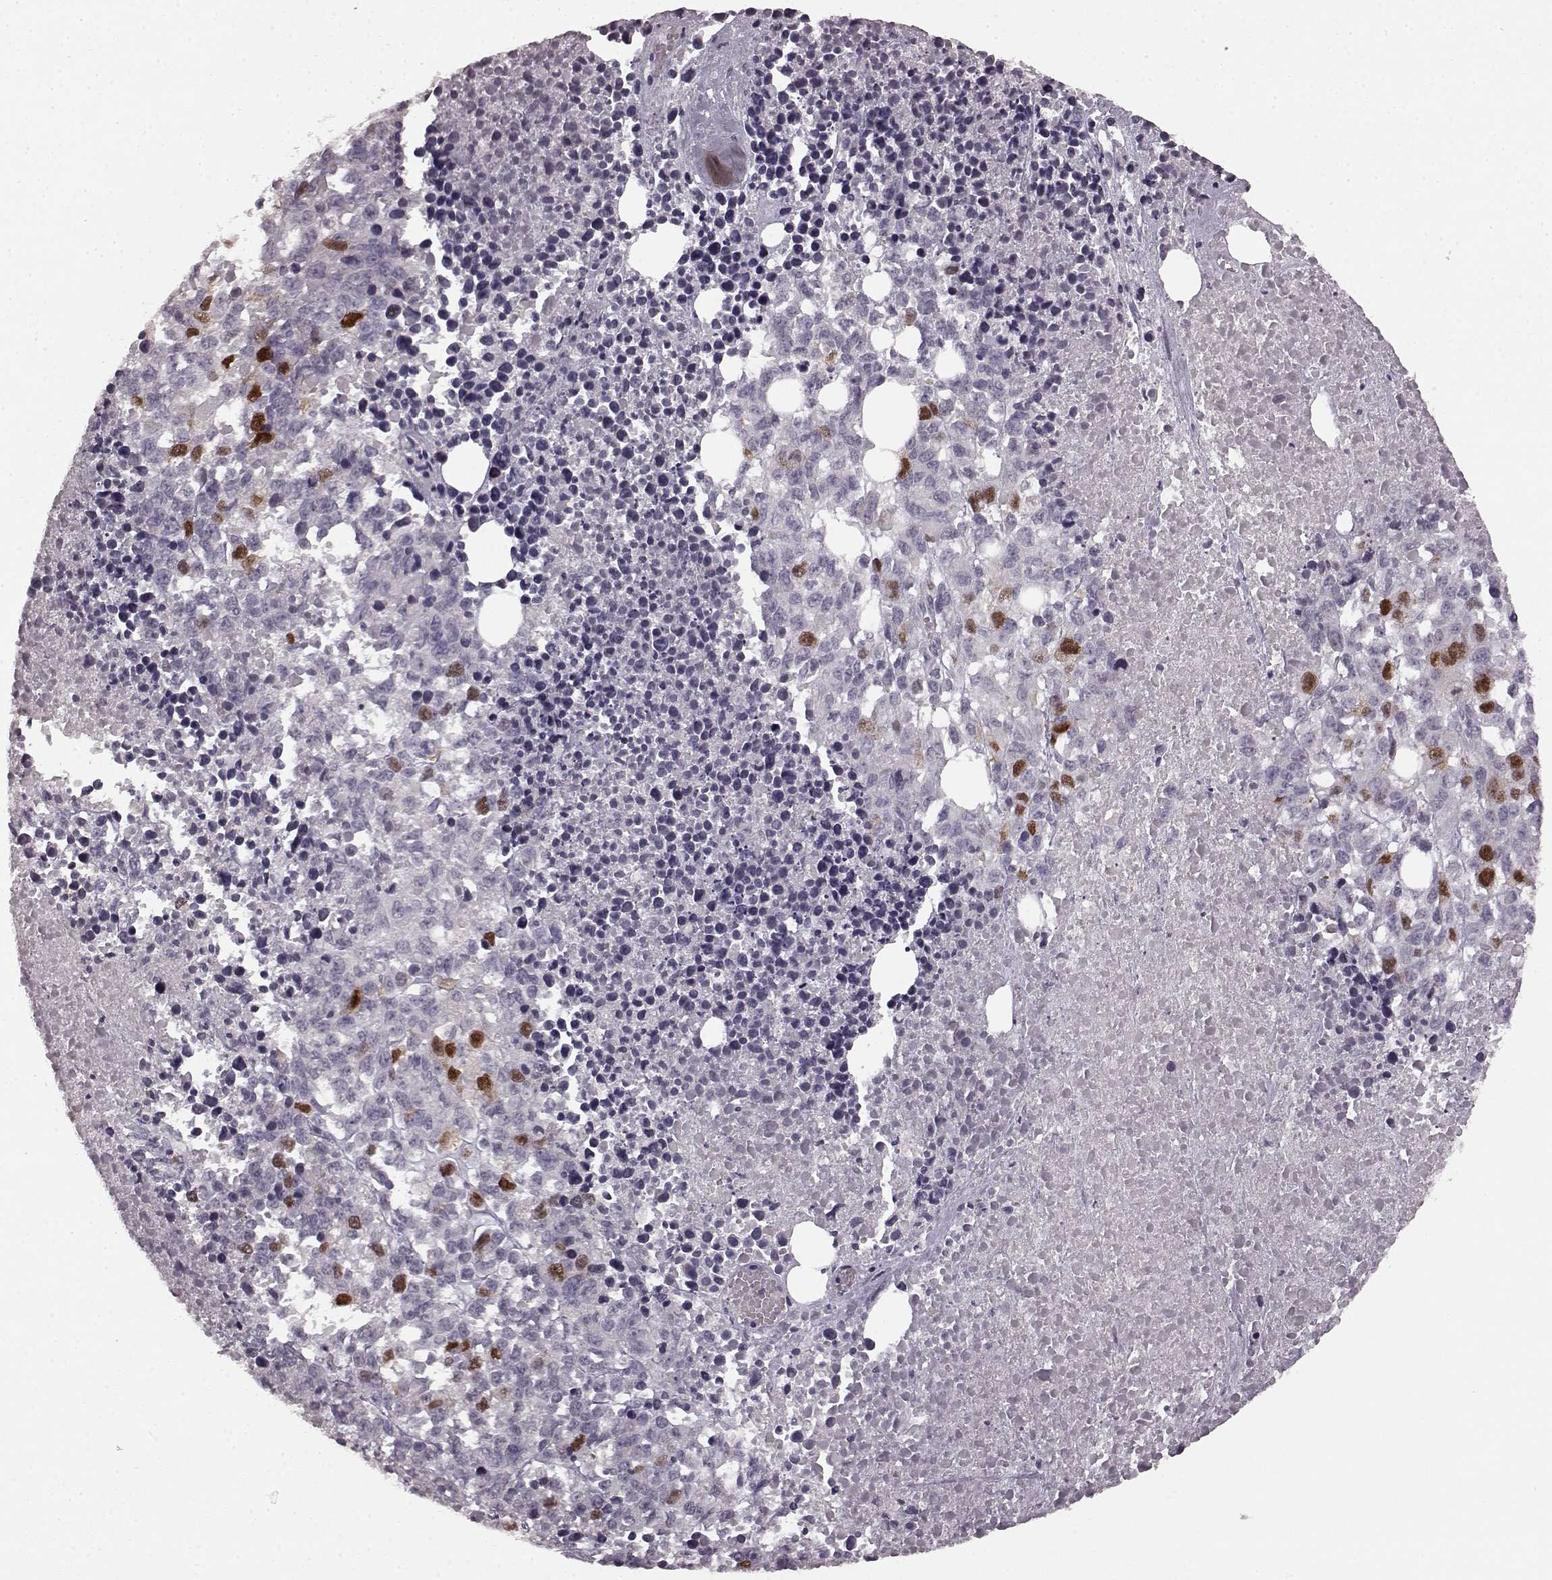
{"staining": {"intensity": "strong", "quantity": "<25%", "location": "nuclear"}, "tissue": "melanoma", "cell_type": "Tumor cells", "image_type": "cancer", "snomed": [{"axis": "morphology", "description": "Malignant melanoma, Metastatic site"}, {"axis": "topography", "description": "Skin"}], "caption": "Immunohistochemical staining of melanoma exhibits medium levels of strong nuclear protein staining in about <25% of tumor cells.", "gene": "CCNA2", "patient": {"sex": "male", "age": 84}}